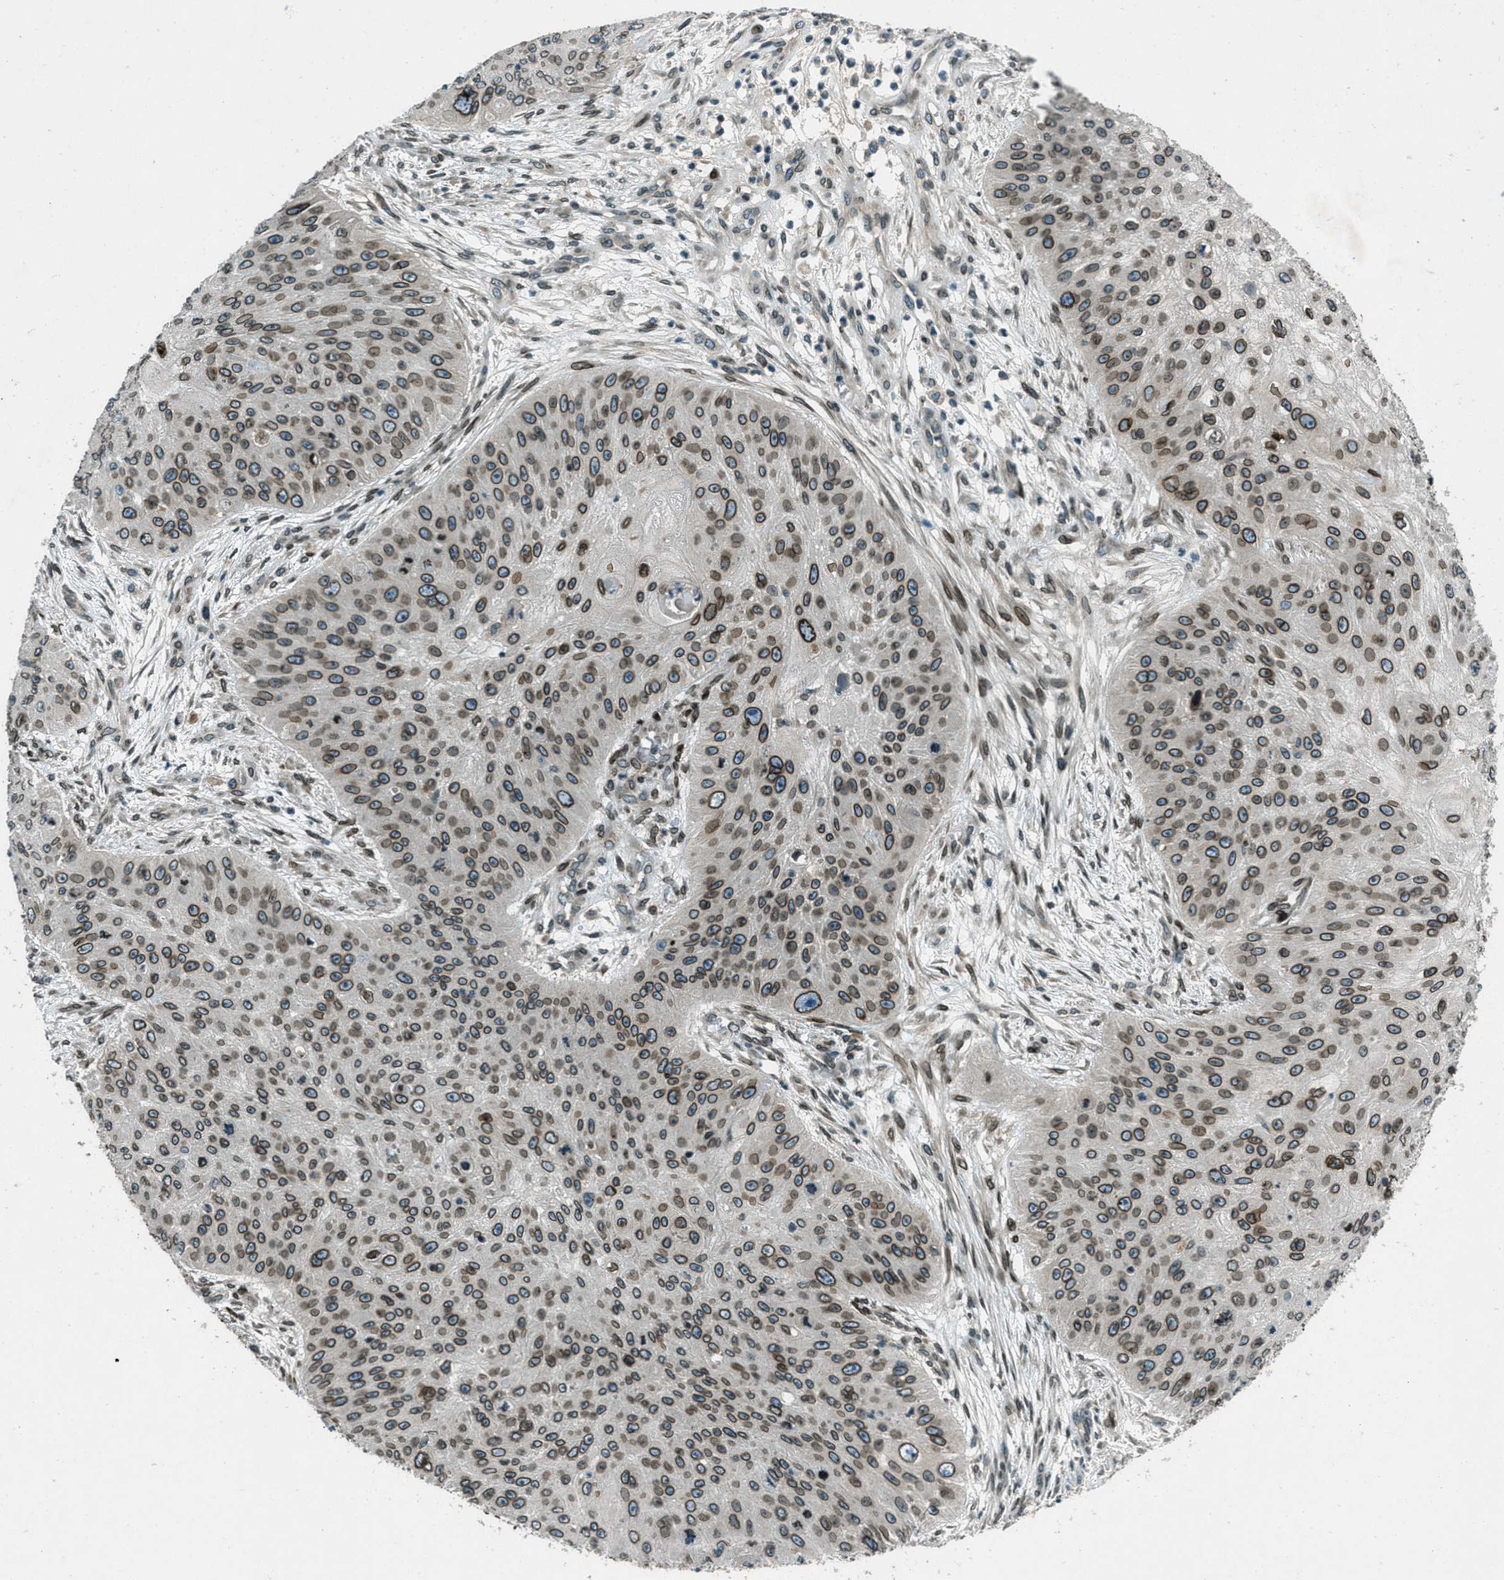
{"staining": {"intensity": "strong", "quantity": ">75%", "location": "cytoplasmic/membranous,nuclear"}, "tissue": "skin cancer", "cell_type": "Tumor cells", "image_type": "cancer", "snomed": [{"axis": "morphology", "description": "Squamous cell carcinoma, NOS"}, {"axis": "topography", "description": "Skin"}], "caption": "Protein staining exhibits strong cytoplasmic/membranous and nuclear positivity in approximately >75% of tumor cells in skin cancer (squamous cell carcinoma).", "gene": "LEMD2", "patient": {"sex": "female", "age": 80}}